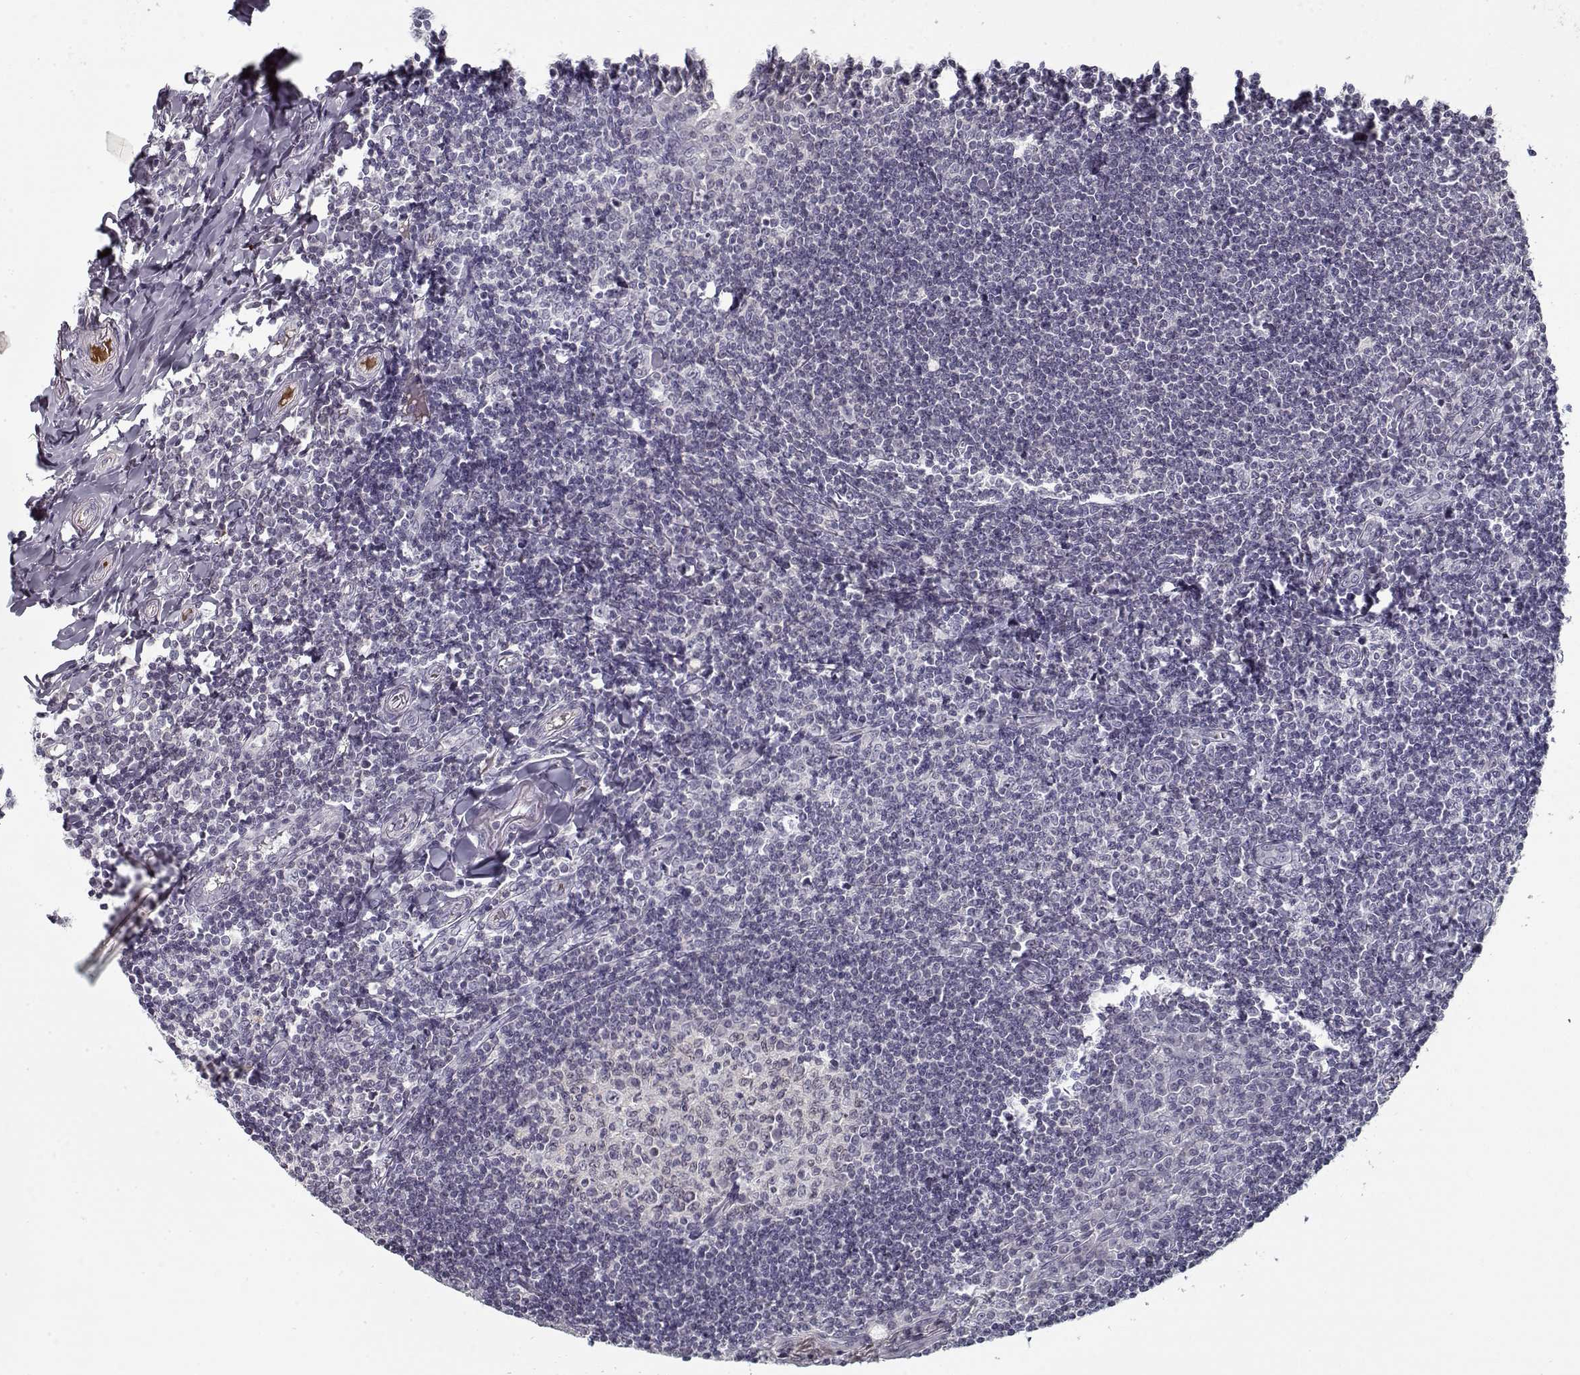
{"staining": {"intensity": "negative", "quantity": "none", "location": "none"}, "tissue": "tonsil", "cell_type": "Germinal center cells", "image_type": "normal", "snomed": [{"axis": "morphology", "description": "Normal tissue, NOS"}, {"axis": "topography", "description": "Tonsil"}], "caption": "This is an immunohistochemistry (IHC) image of unremarkable tonsil. There is no positivity in germinal center cells.", "gene": "DDX25", "patient": {"sex": "female", "age": 12}}